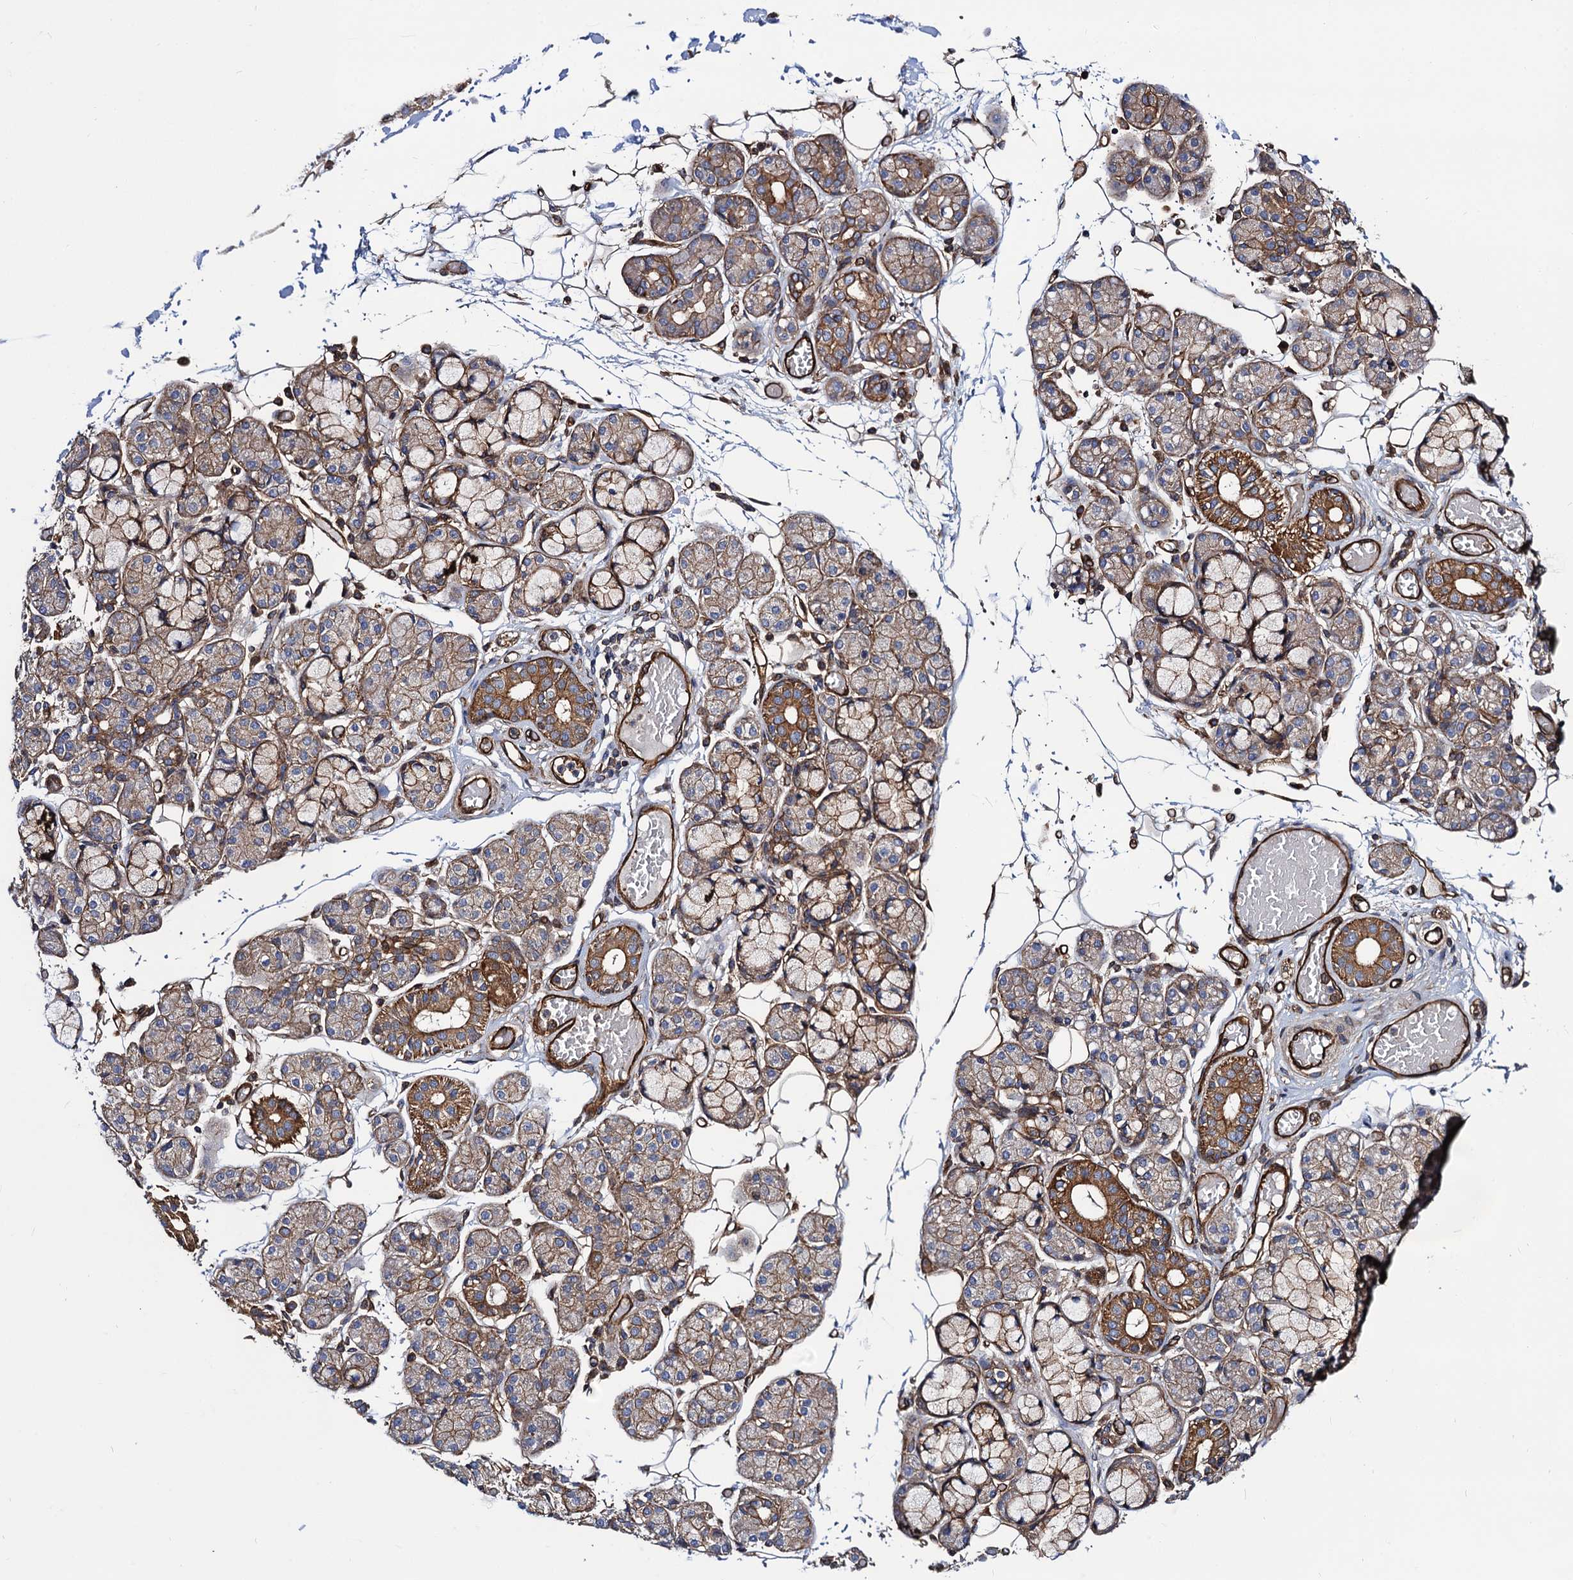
{"staining": {"intensity": "strong", "quantity": "25%-75%", "location": "cytoplasmic/membranous"}, "tissue": "salivary gland", "cell_type": "Glandular cells", "image_type": "normal", "snomed": [{"axis": "morphology", "description": "Normal tissue, NOS"}, {"axis": "topography", "description": "Salivary gland"}], "caption": "Immunohistochemistry histopathology image of normal salivary gland: salivary gland stained using immunohistochemistry (IHC) shows high levels of strong protein expression localized specifically in the cytoplasmic/membranous of glandular cells, appearing as a cytoplasmic/membranous brown color.", "gene": "CIP2A", "patient": {"sex": "male", "age": 63}}